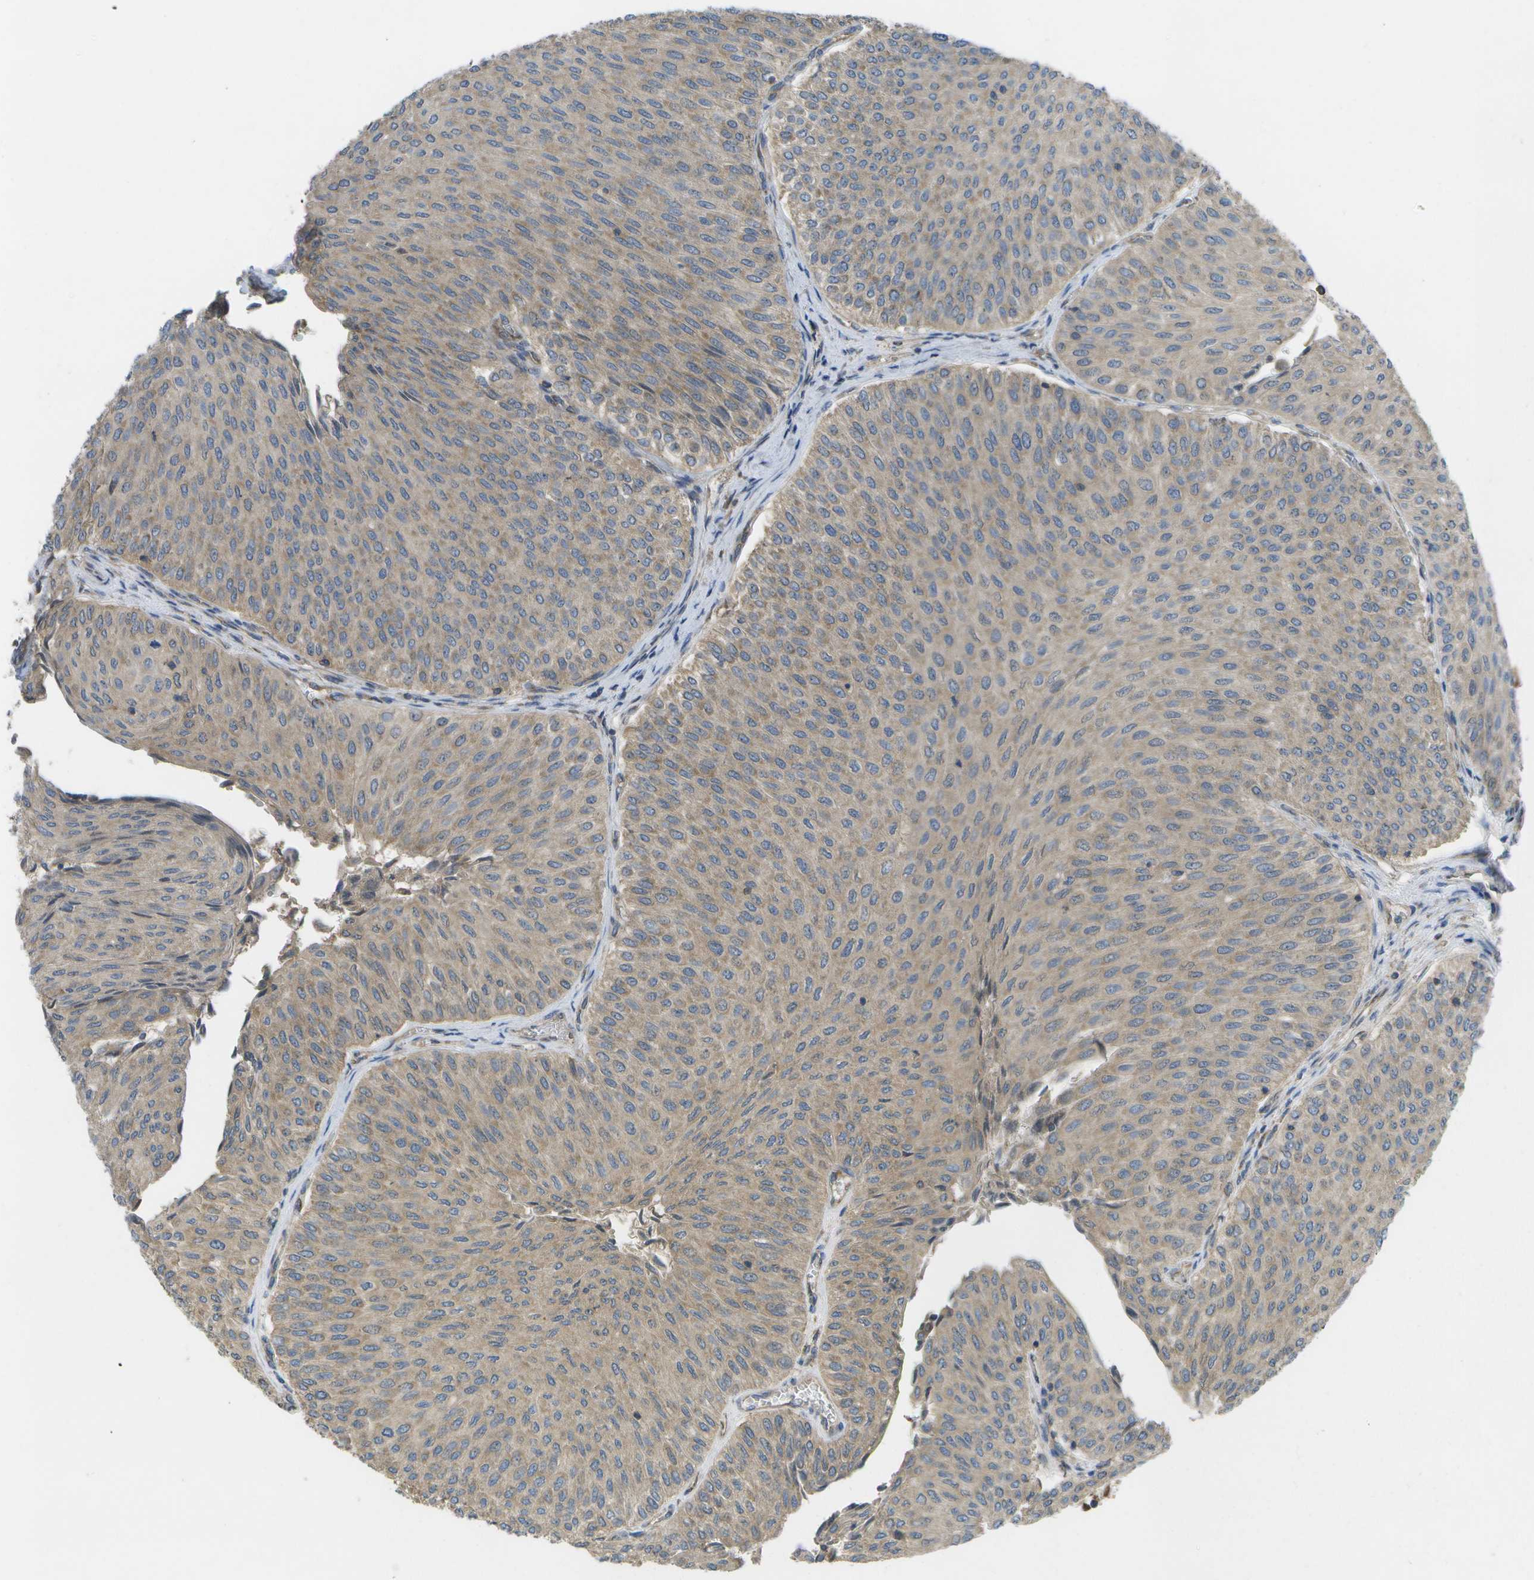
{"staining": {"intensity": "weak", "quantity": ">75%", "location": "cytoplasmic/membranous"}, "tissue": "urothelial cancer", "cell_type": "Tumor cells", "image_type": "cancer", "snomed": [{"axis": "morphology", "description": "Urothelial carcinoma, Low grade"}, {"axis": "topography", "description": "Urinary bladder"}], "caption": "Tumor cells exhibit low levels of weak cytoplasmic/membranous staining in approximately >75% of cells in urothelial carcinoma (low-grade). (IHC, brightfield microscopy, high magnification).", "gene": "DPM3", "patient": {"sex": "male", "age": 78}}